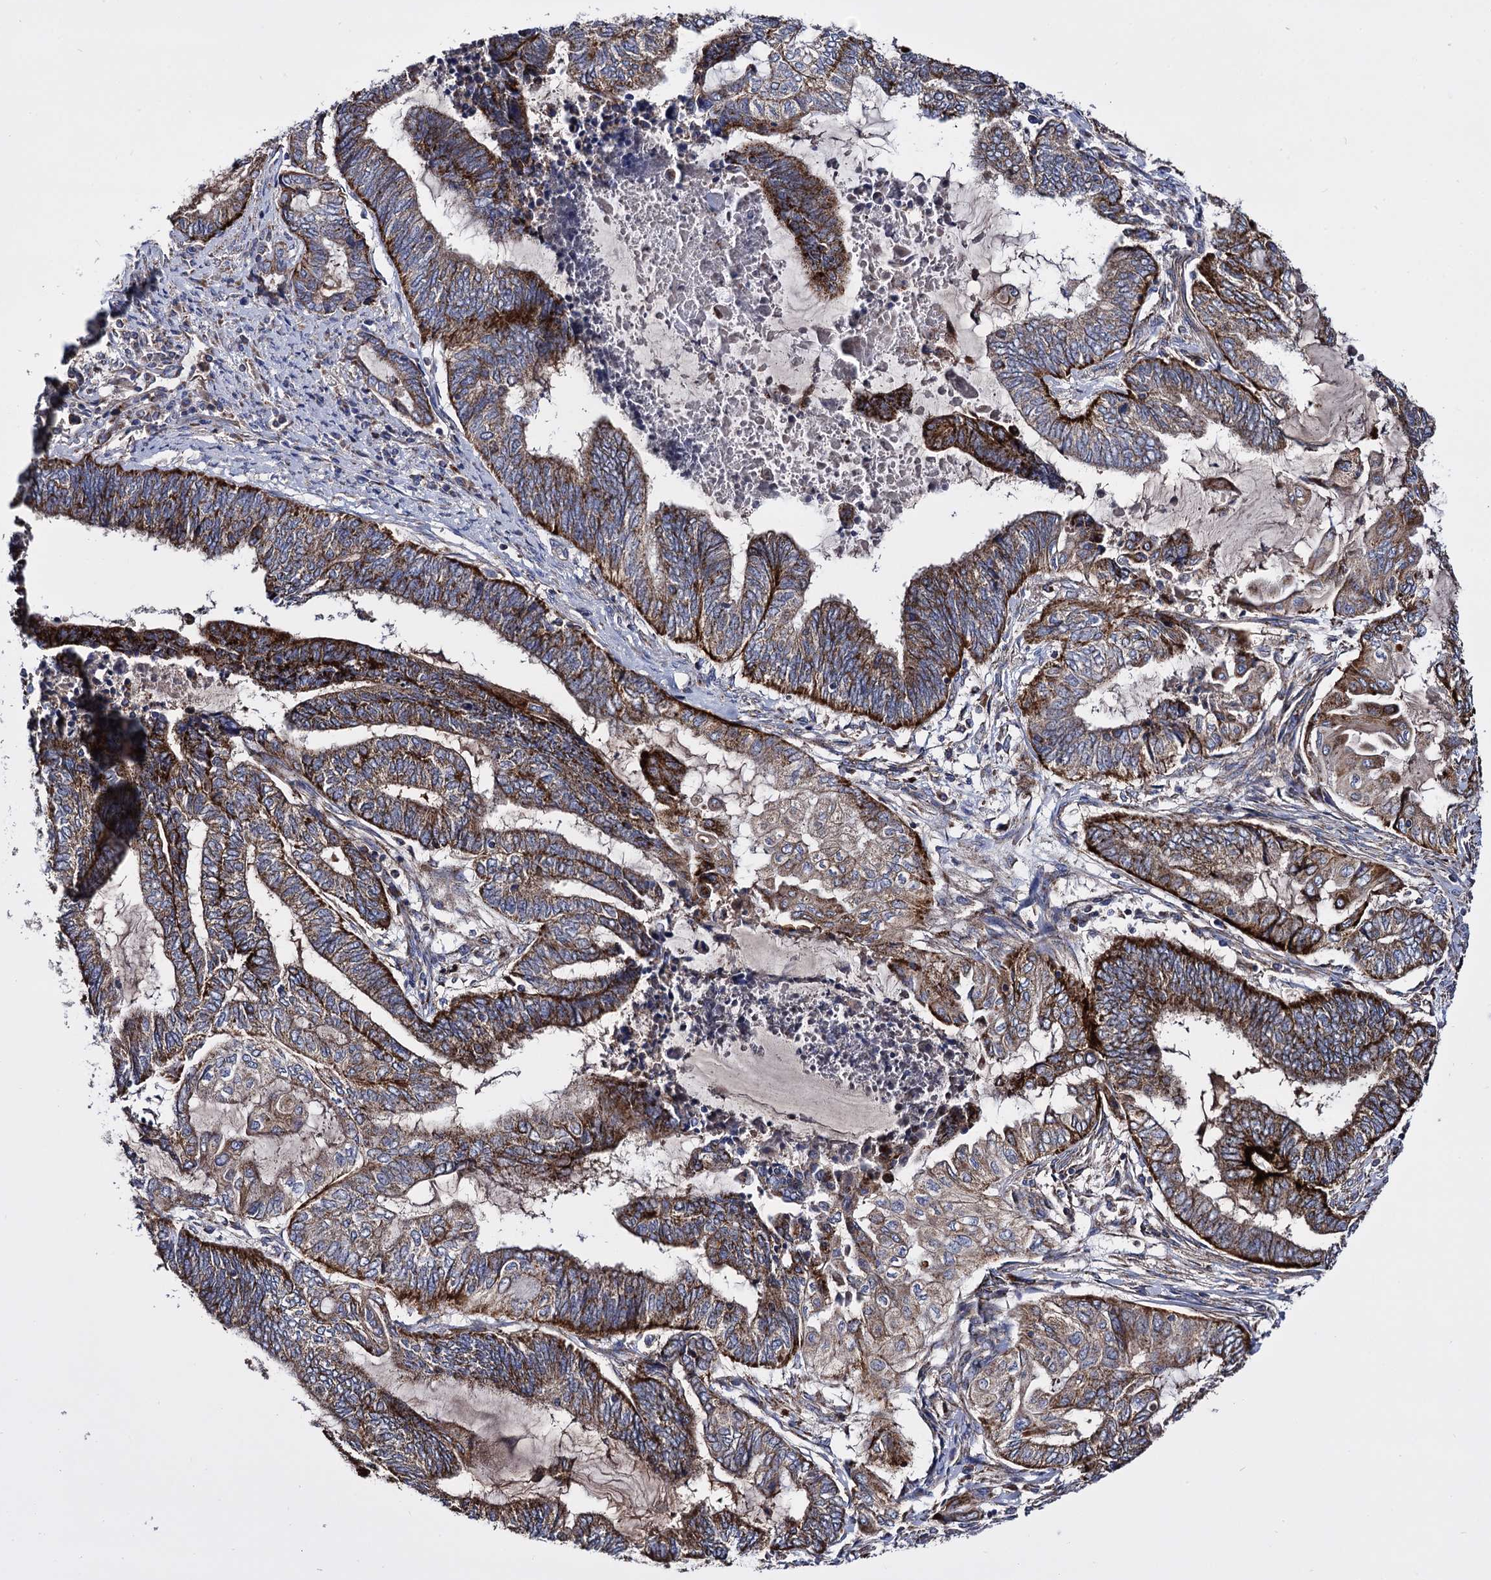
{"staining": {"intensity": "strong", "quantity": ">75%", "location": "cytoplasmic/membranous"}, "tissue": "endometrial cancer", "cell_type": "Tumor cells", "image_type": "cancer", "snomed": [{"axis": "morphology", "description": "Adenocarcinoma, NOS"}, {"axis": "topography", "description": "Uterus"}, {"axis": "topography", "description": "Endometrium"}], "caption": "IHC (DAB (3,3'-diaminobenzidine)) staining of human endometrial cancer shows strong cytoplasmic/membranous protein expression in approximately >75% of tumor cells. Nuclei are stained in blue.", "gene": "IQCH", "patient": {"sex": "female", "age": 70}}